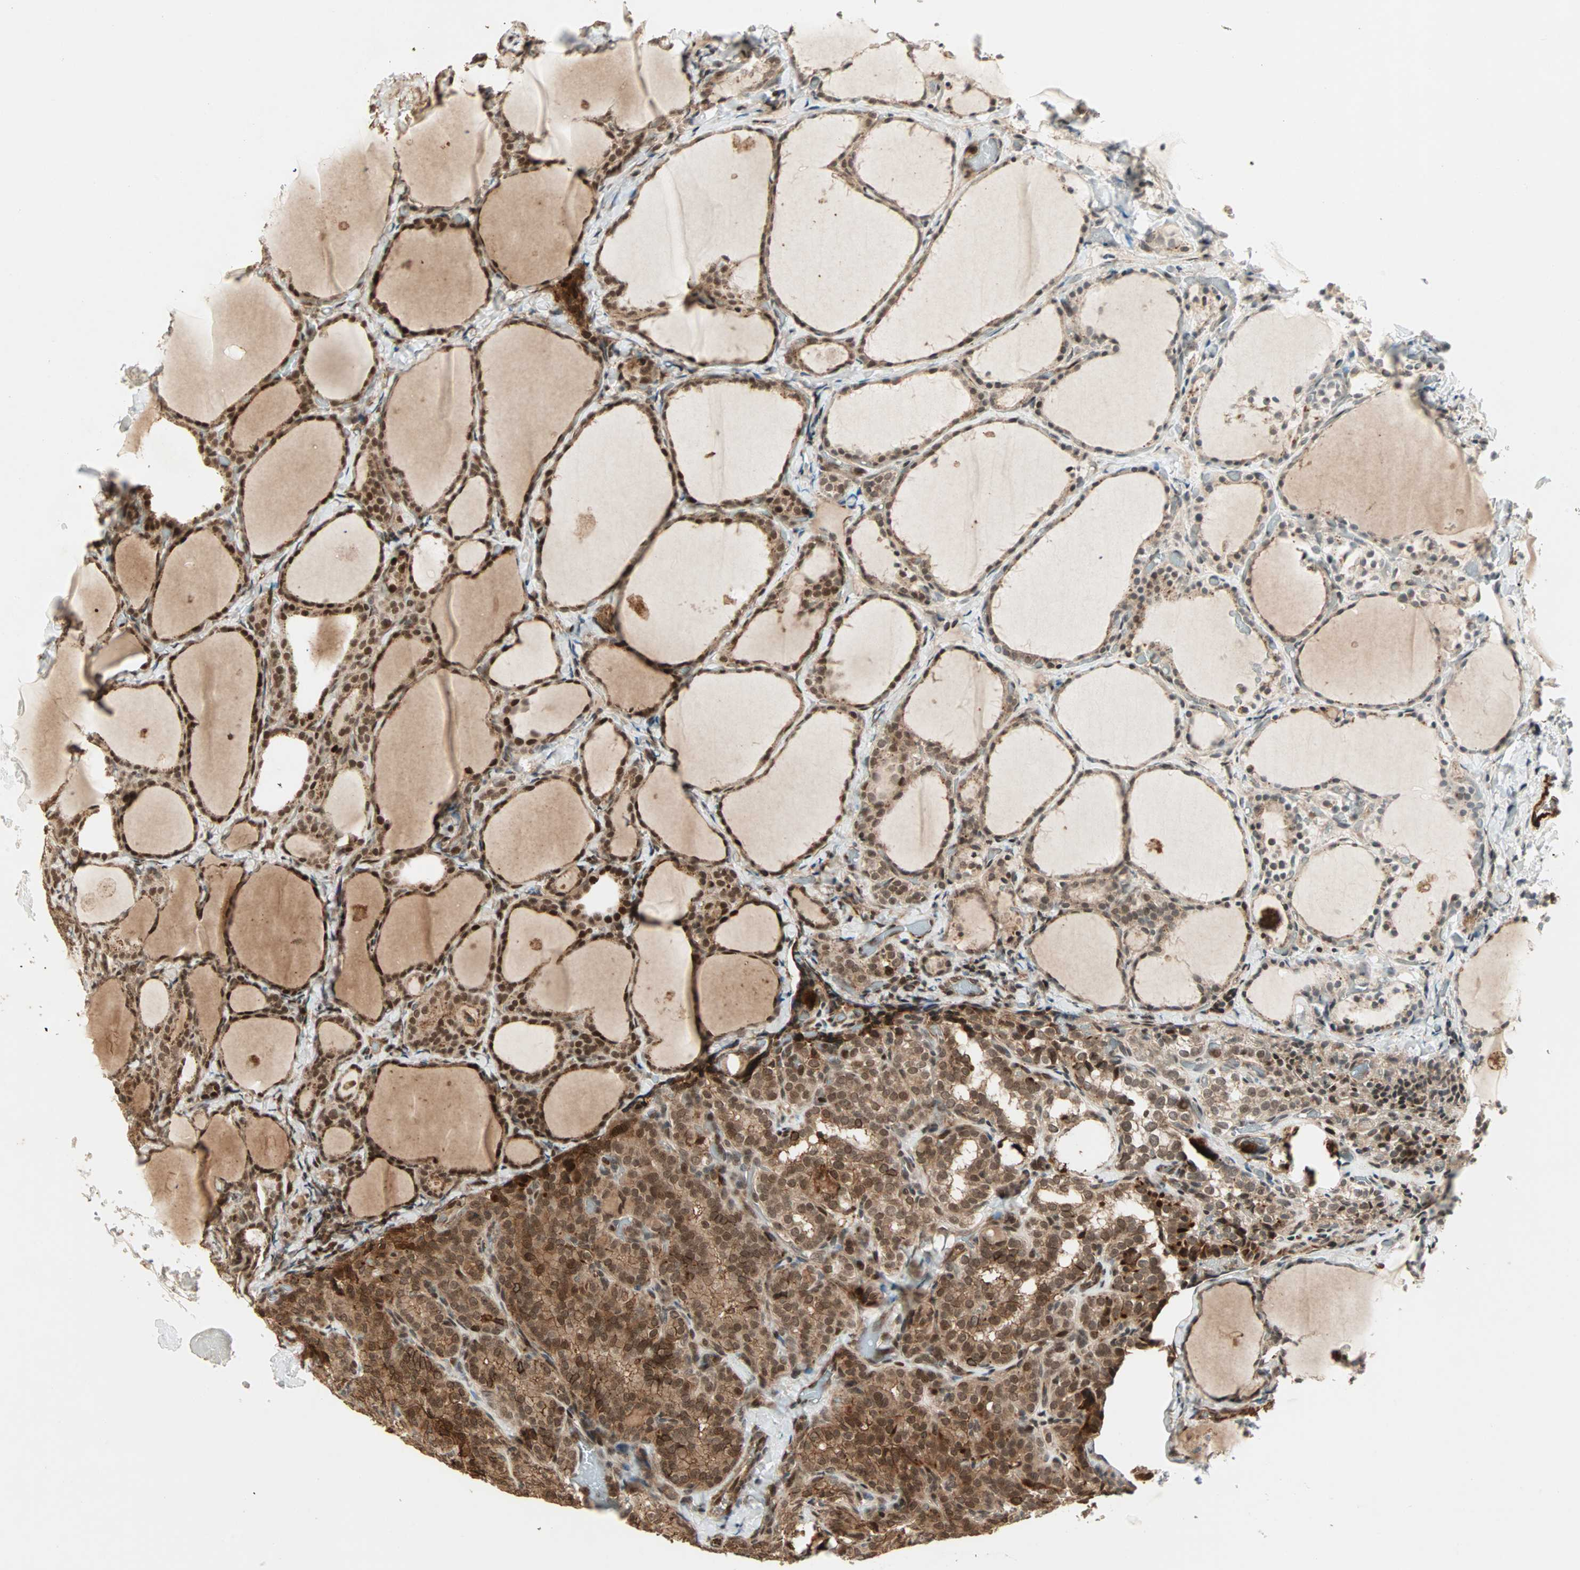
{"staining": {"intensity": "strong", "quantity": ">75%", "location": "cytoplasmic/membranous,nuclear"}, "tissue": "thyroid cancer", "cell_type": "Tumor cells", "image_type": "cancer", "snomed": [{"axis": "morphology", "description": "Normal tissue, NOS"}, {"axis": "morphology", "description": "Papillary adenocarcinoma, NOS"}, {"axis": "topography", "description": "Thyroid gland"}], "caption": "IHC of papillary adenocarcinoma (thyroid) shows high levels of strong cytoplasmic/membranous and nuclear staining in approximately >75% of tumor cells. (brown staining indicates protein expression, while blue staining denotes nuclei).", "gene": "ZBED9", "patient": {"sex": "female", "age": 30}}